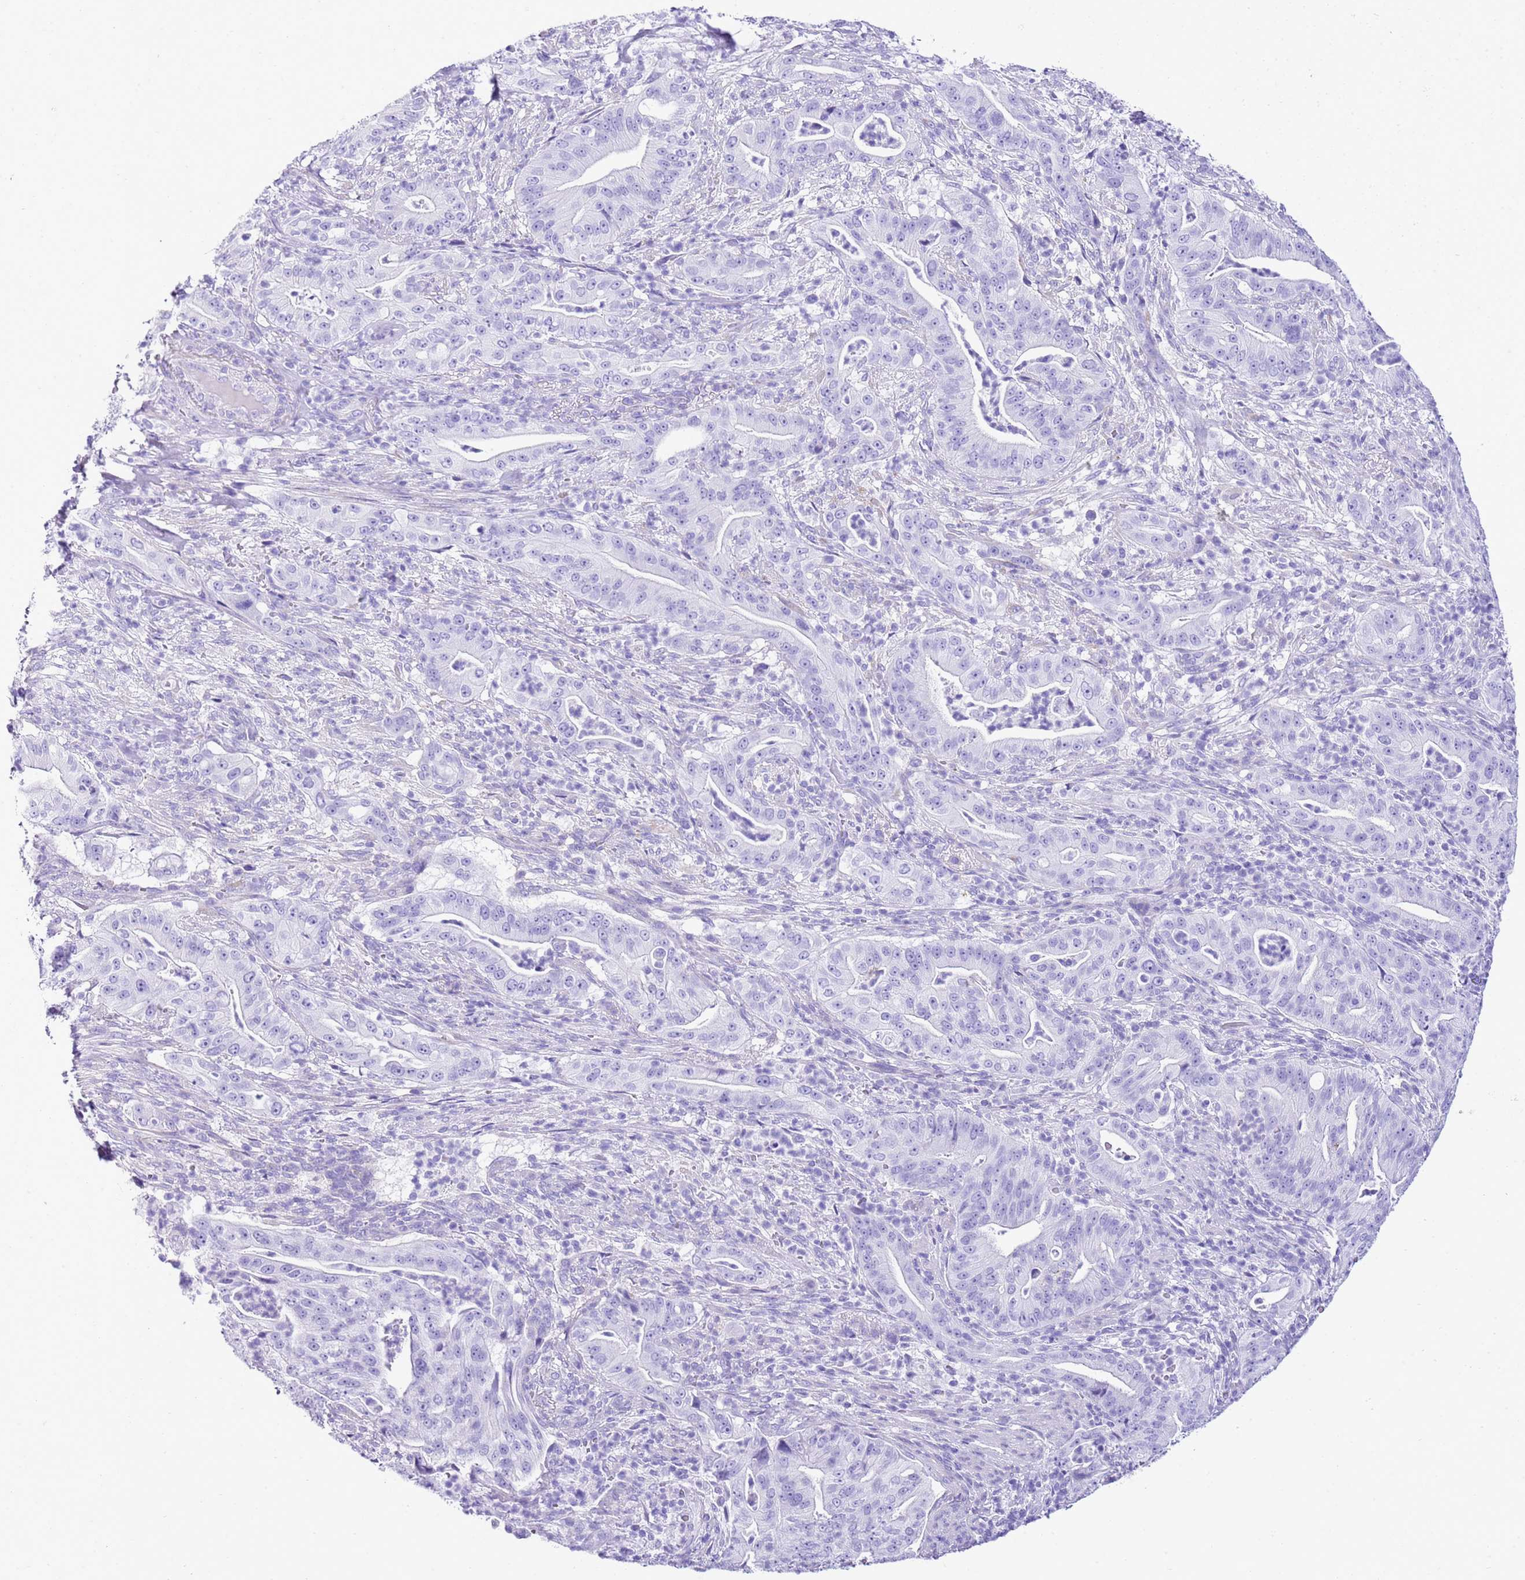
{"staining": {"intensity": "negative", "quantity": "none", "location": "none"}, "tissue": "pancreatic cancer", "cell_type": "Tumor cells", "image_type": "cancer", "snomed": [{"axis": "morphology", "description": "Adenocarcinoma, NOS"}, {"axis": "topography", "description": "Pancreas"}], "caption": "DAB immunohistochemical staining of human pancreatic cancer (adenocarcinoma) shows no significant positivity in tumor cells.", "gene": "KCNC1", "patient": {"sex": "male", "age": 71}}